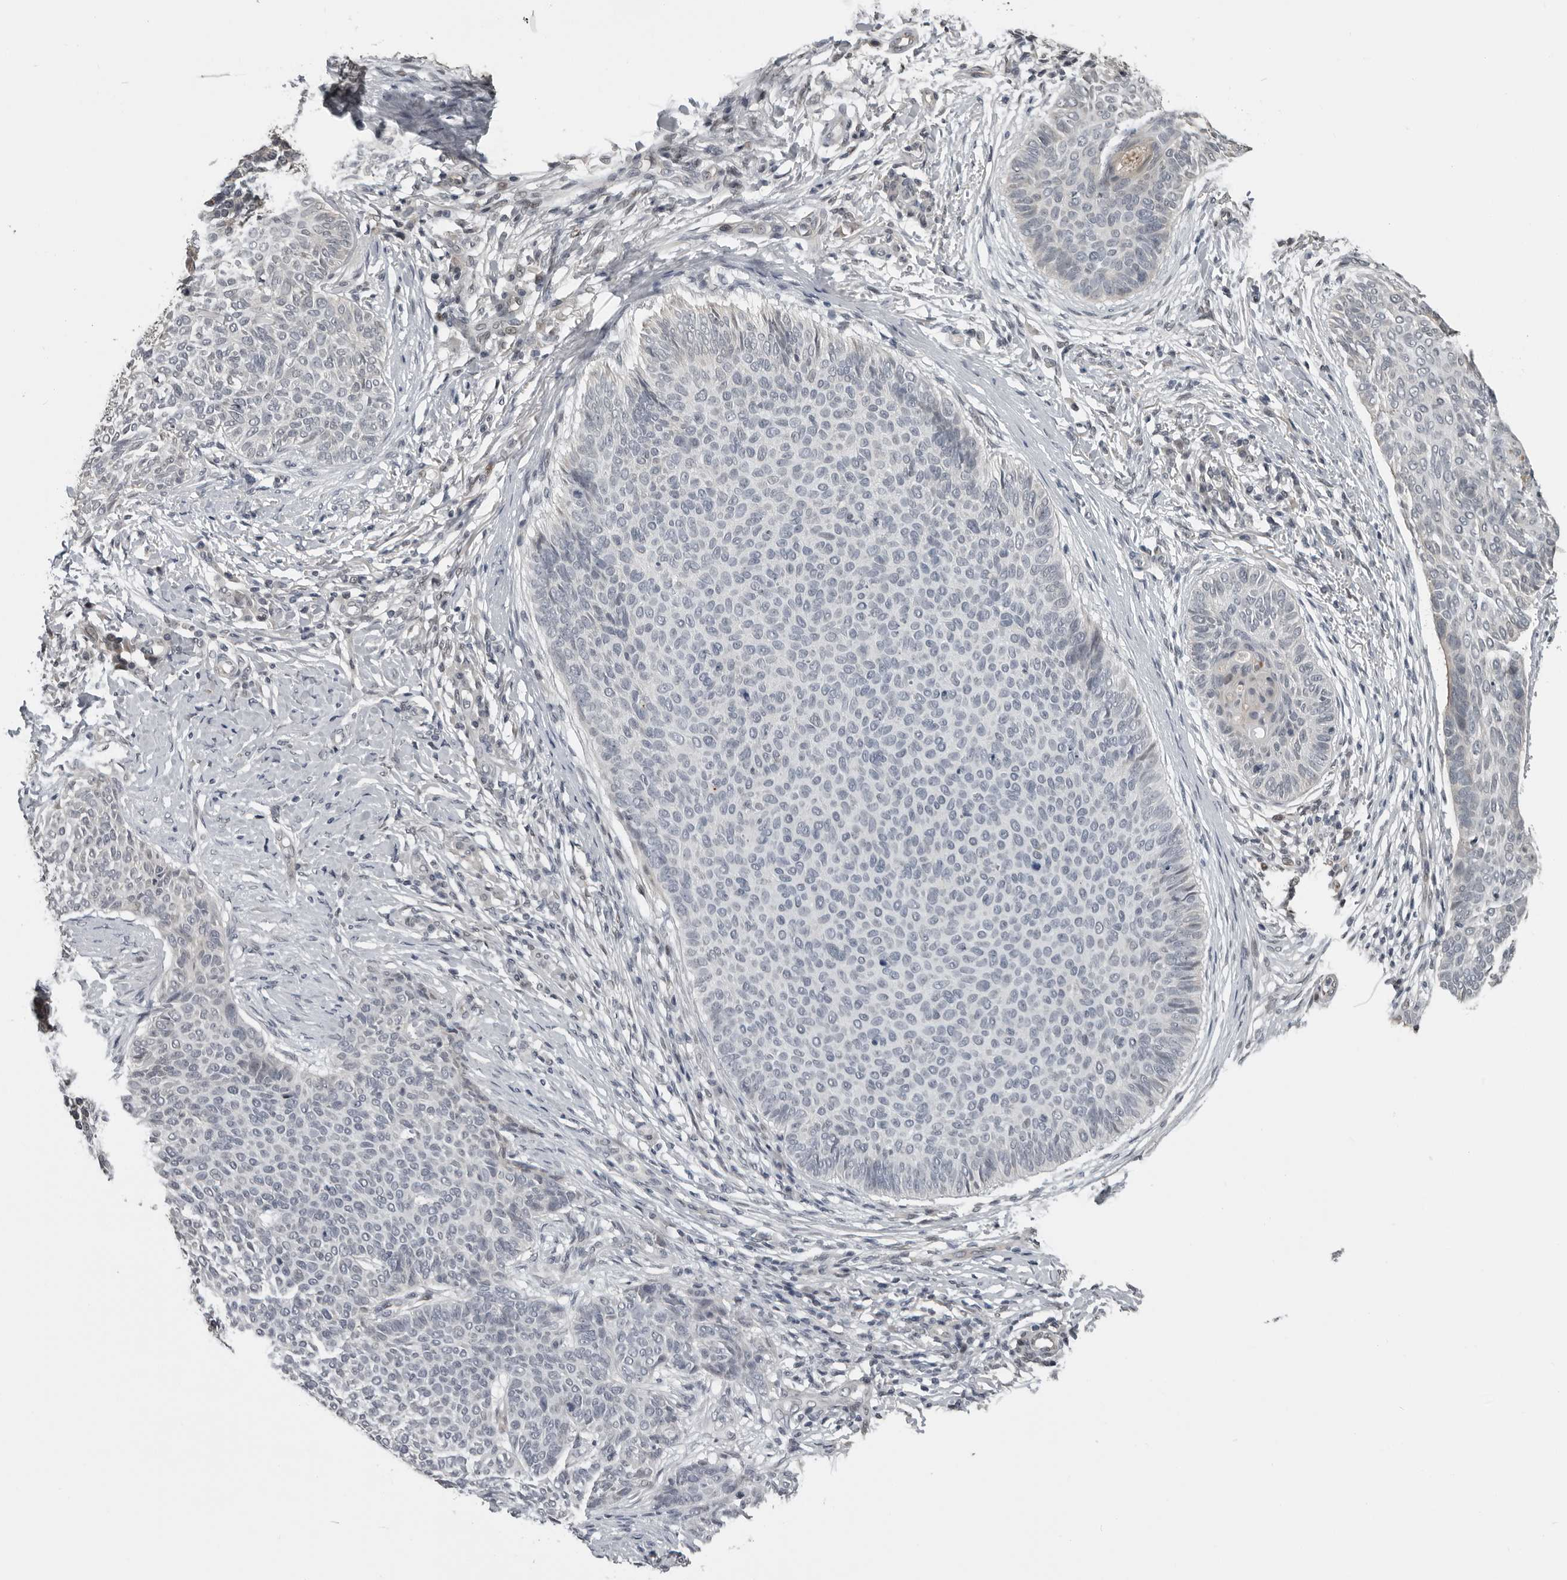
{"staining": {"intensity": "negative", "quantity": "none", "location": "none"}, "tissue": "skin cancer", "cell_type": "Tumor cells", "image_type": "cancer", "snomed": [{"axis": "morphology", "description": "Normal tissue, NOS"}, {"axis": "morphology", "description": "Basal cell carcinoma"}, {"axis": "topography", "description": "Skin"}], "caption": "Tumor cells show no significant protein staining in skin cancer (basal cell carcinoma).", "gene": "PRRX2", "patient": {"sex": "male", "age": 50}}